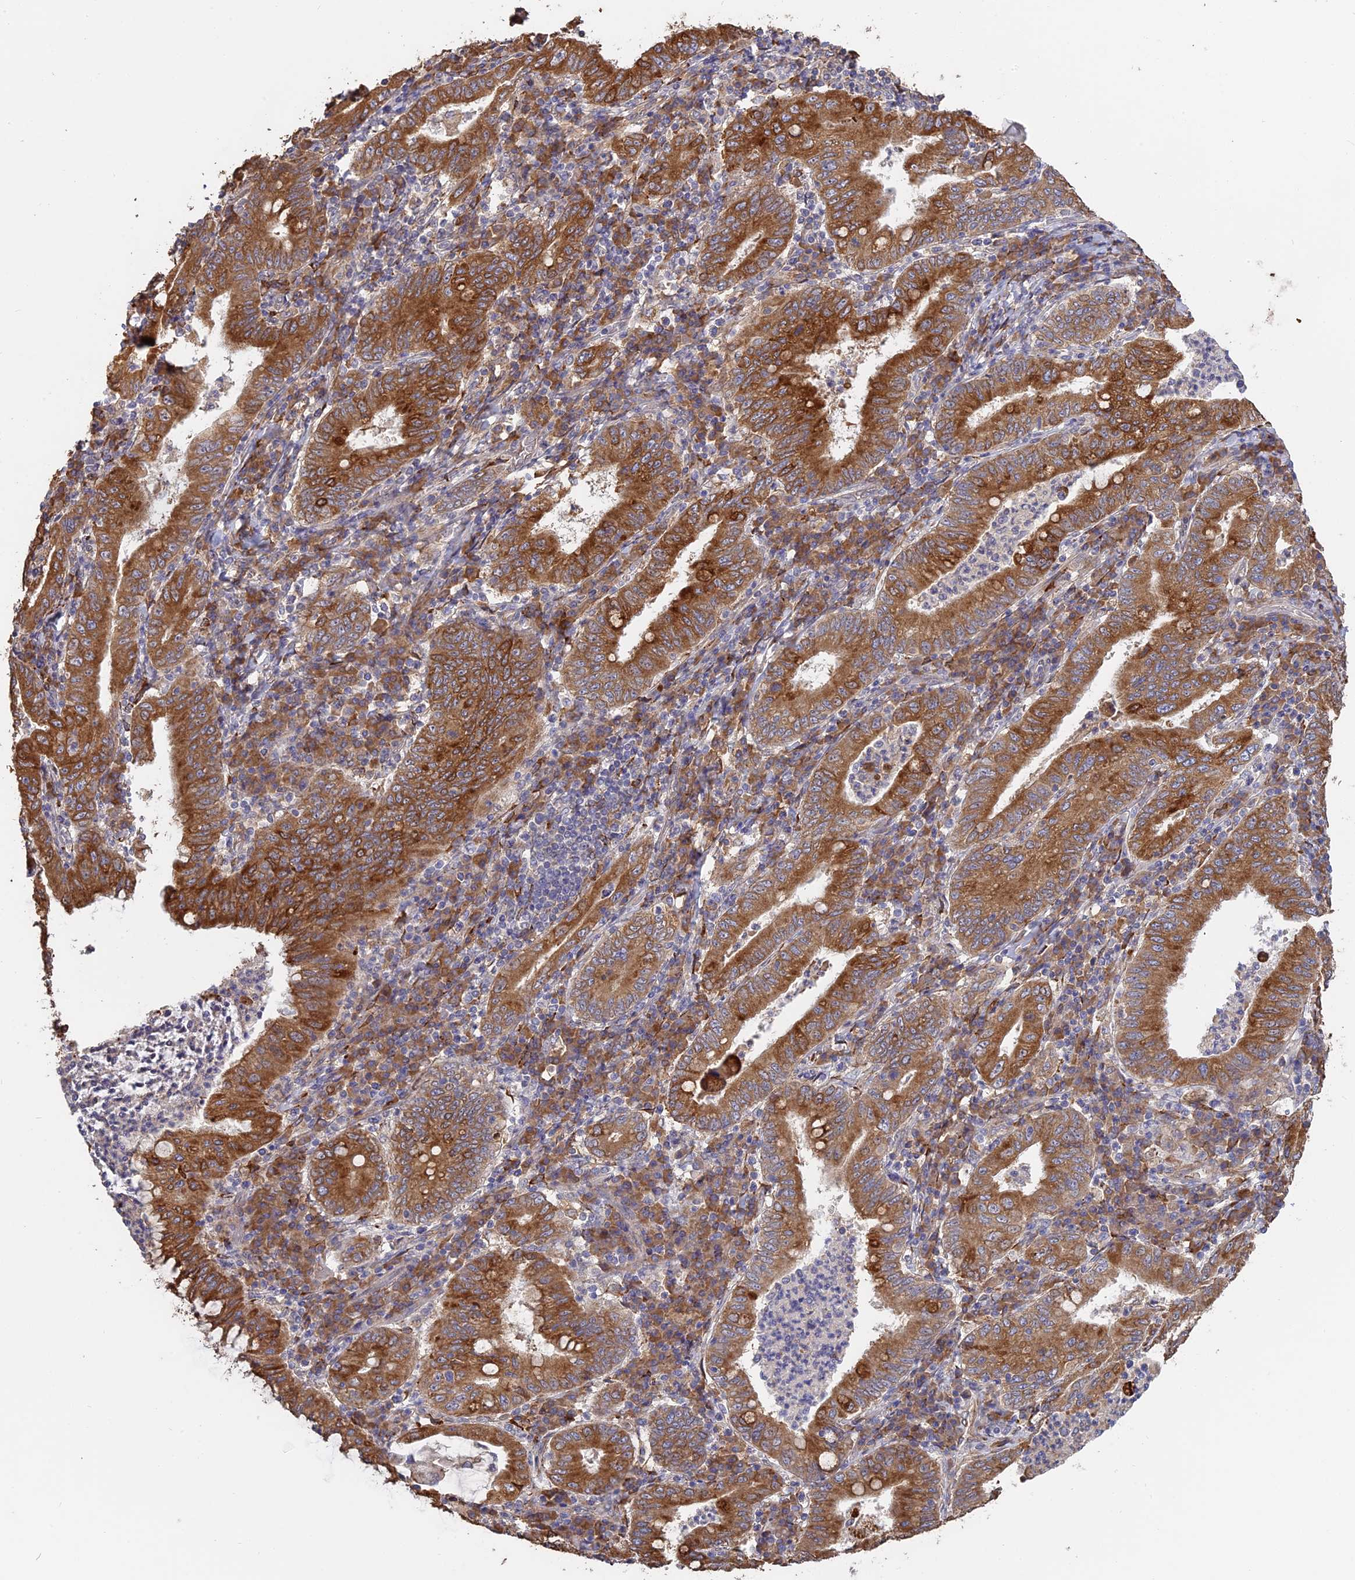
{"staining": {"intensity": "strong", "quantity": ">75%", "location": "cytoplasmic/membranous"}, "tissue": "stomach cancer", "cell_type": "Tumor cells", "image_type": "cancer", "snomed": [{"axis": "morphology", "description": "Normal tissue, NOS"}, {"axis": "morphology", "description": "Adenocarcinoma, NOS"}, {"axis": "topography", "description": "Esophagus"}, {"axis": "topography", "description": "Stomach, upper"}, {"axis": "topography", "description": "Peripheral nerve tissue"}], "caption": "Tumor cells demonstrate strong cytoplasmic/membranous positivity in approximately >75% of cells in stomach cancer (adenocarcinoma).", "gene": "PPIC", "patient": {"sex": "male", "age": 62}}